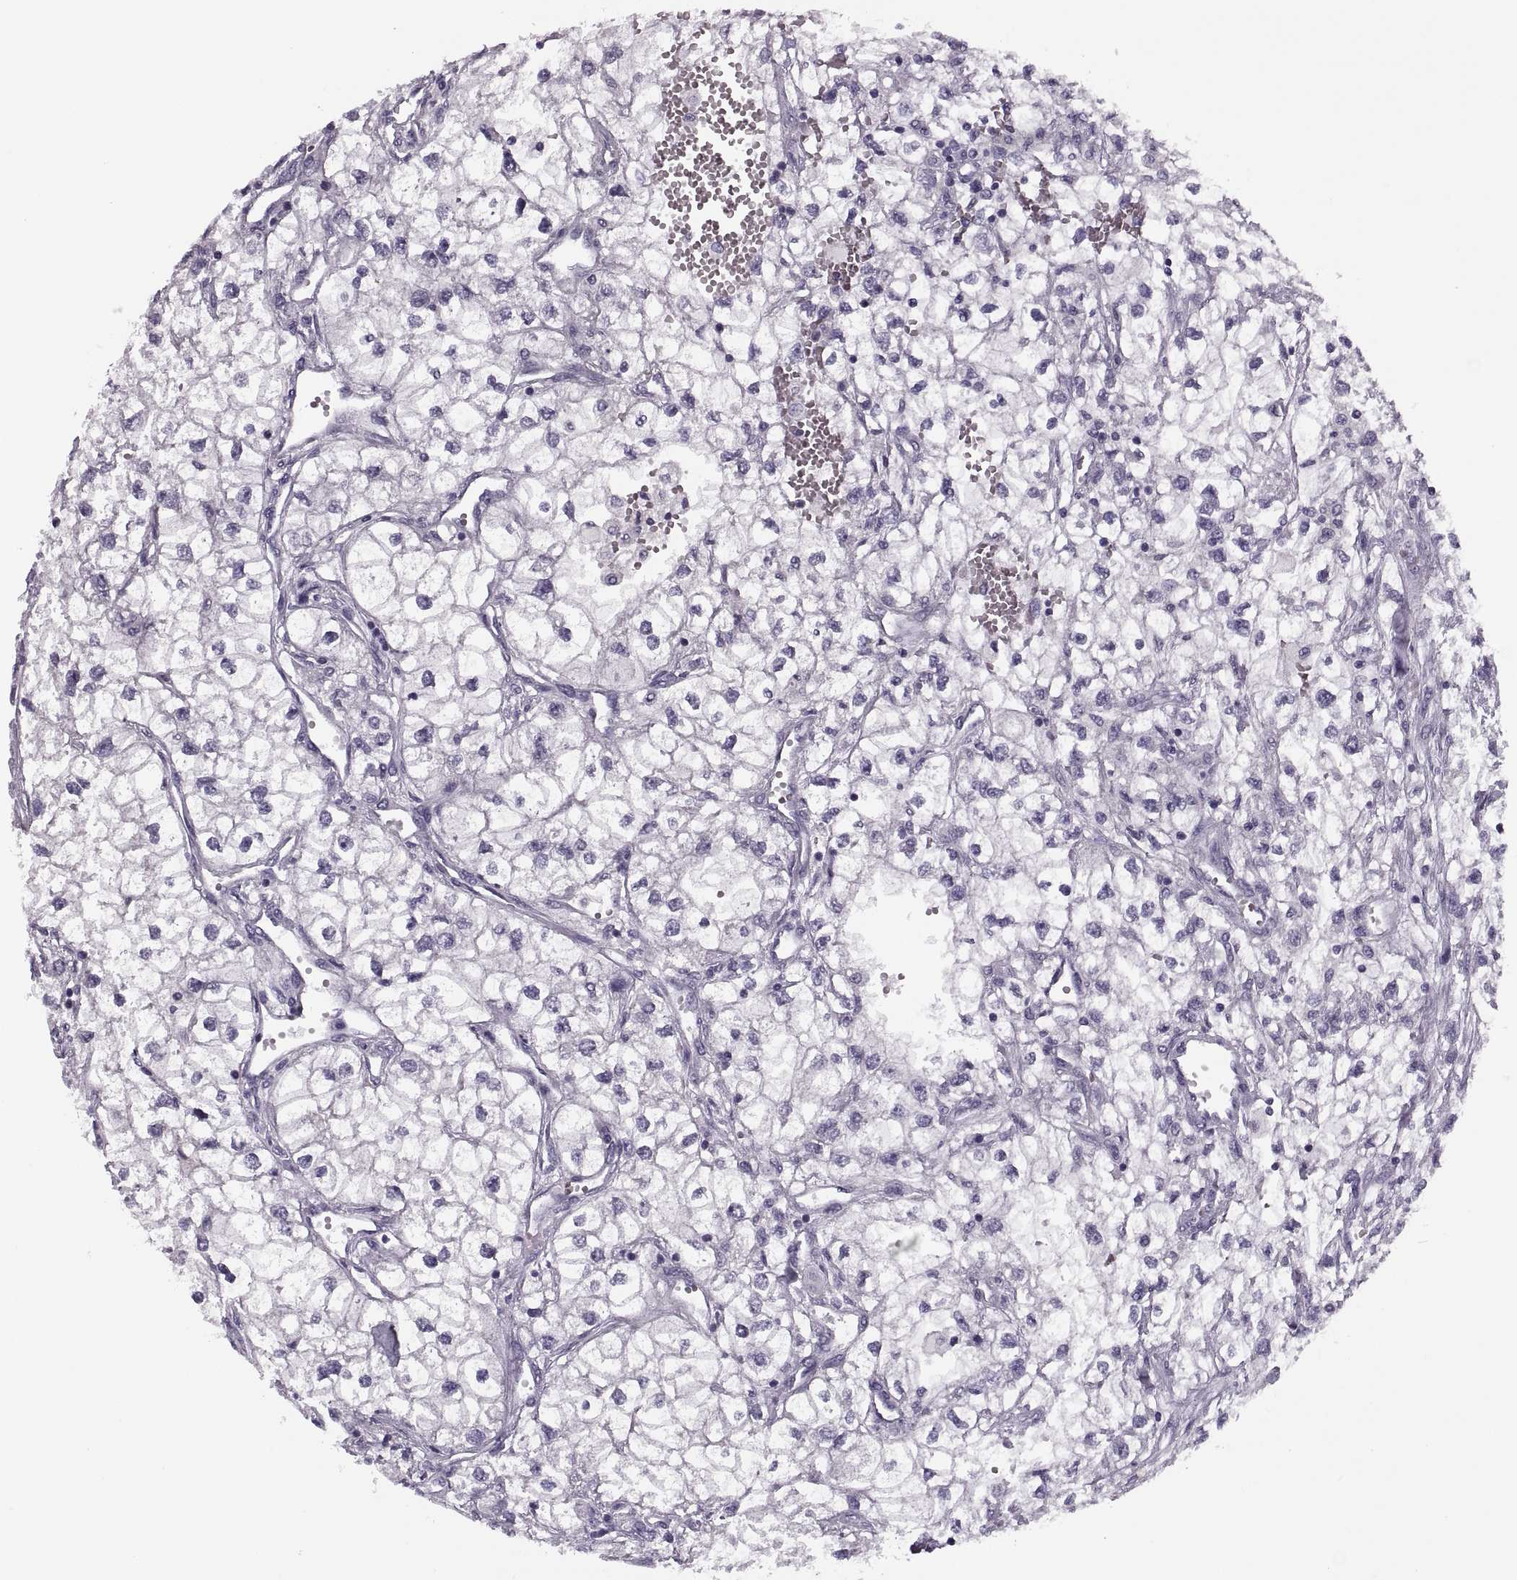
{"staining": {"intensity": "negative", "quantity": "none", "location": "none"}, "tissue": "renal cancer", "cell_type": "Tumor cells", "image_type": "cancer", "snomed": [{"axis": "morphology", "description": "Adenocarcinoma, NOS"}, {"axis": "topography", "description": "Kidney"}], "caption": "Tumor cells show no significant protein staining in renal cancer (adenocarcinoma). (Immunohistochemistry (ihc), brightfield microscopy, high magnification).", "gene": "PRSS54", "patient": {"sex": "male", "age": 59}}